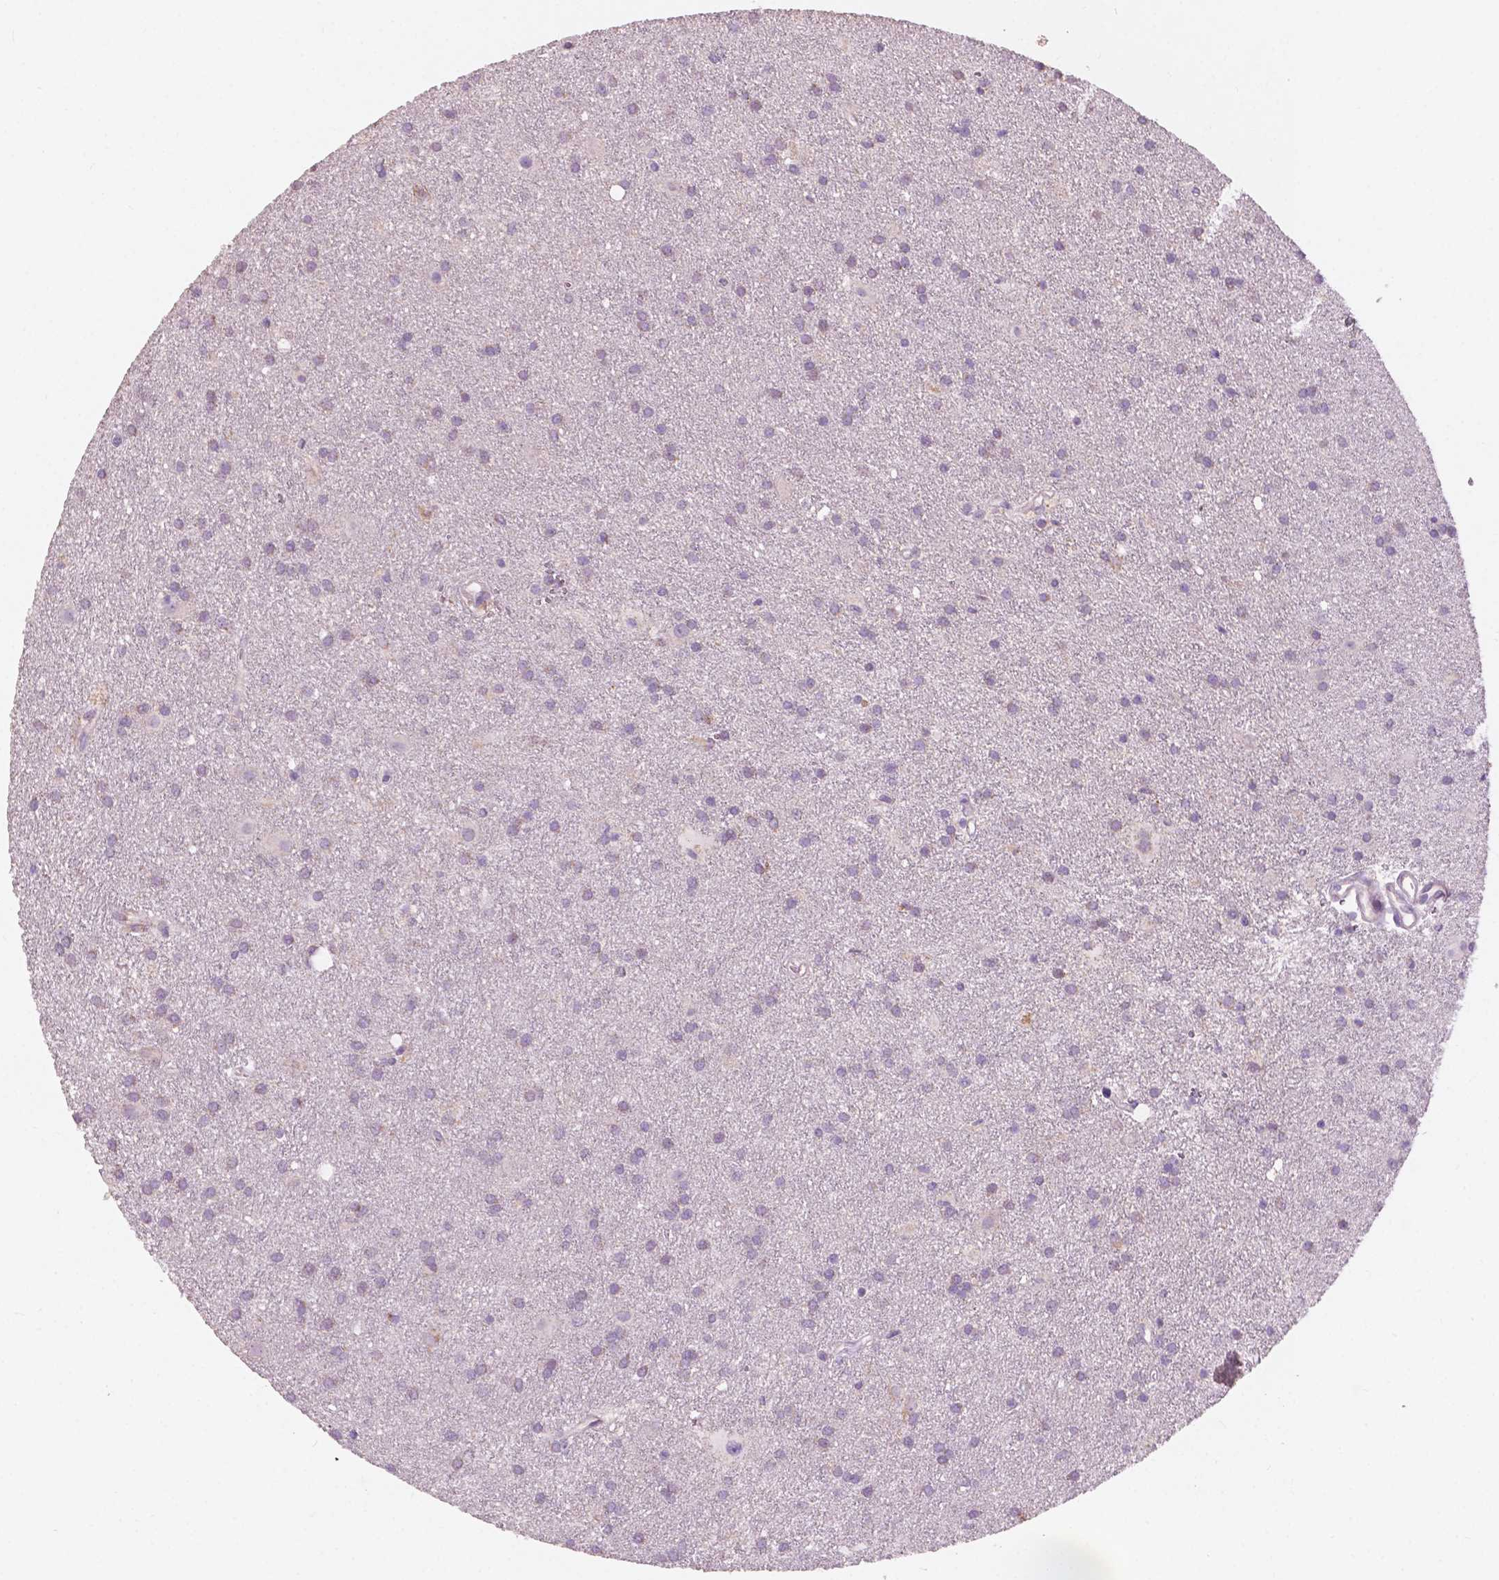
{"staining": {"intensity": "negative", "quantity": "none", "location": "none"}, "tissue": "glioma", "cell_type": "Tumor cells", "image_type": "cancer", "snomed": [{"axis": "morphology", "description": "Glioma, malignant, Low grade"}, {"axis": "topography", "description": "Brain"}], "caption": "IHC of malignant low-grade glioma displays no positivity in tumor cells.", "gene": "NDUFS1", "patient": {"sex": "male", "age": 58}}